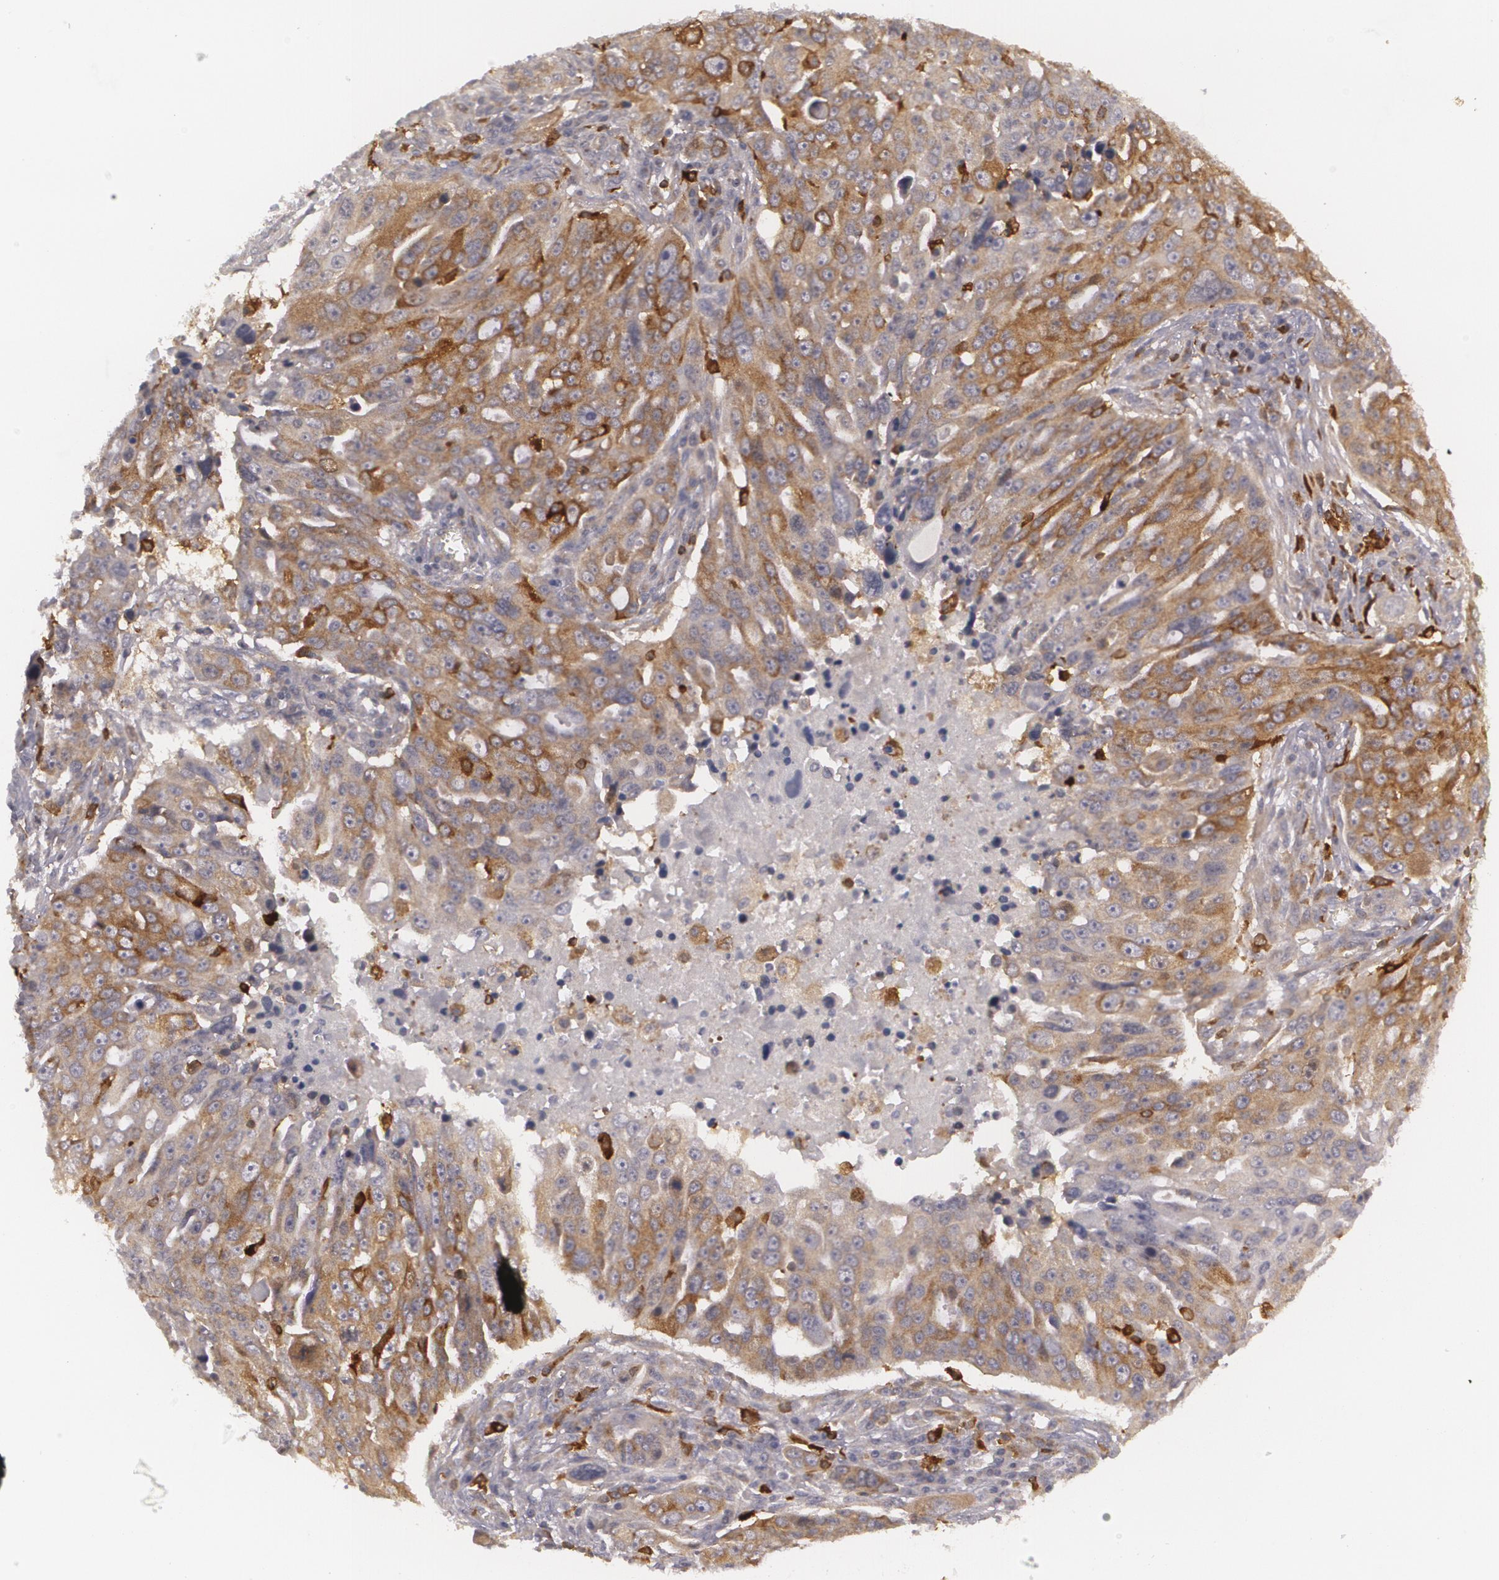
{"staining": {"intensity": "moderate", "quantity": ">75%", "location": "cytoplasmic/membranous"}, "tissue": "ovarian cancer", "cell_type": "Tumor cells", "image_type": "cancer", "snomed": [{"axis": "morphology", "description": "Carcinoma, endometroid"}, {"axis": "topography", "description": "Ovary"}], "caption": "IHC (DAB (3,3'-diaminobenzidine)) staining of human ovarian cancer (endometroid carcinoma) shows moderate cytoplasmic/membranous protein staining in approximately >75% of tumor cells.", "gene": "BIN1", "patient": {"sex": "female", "age": 75}}